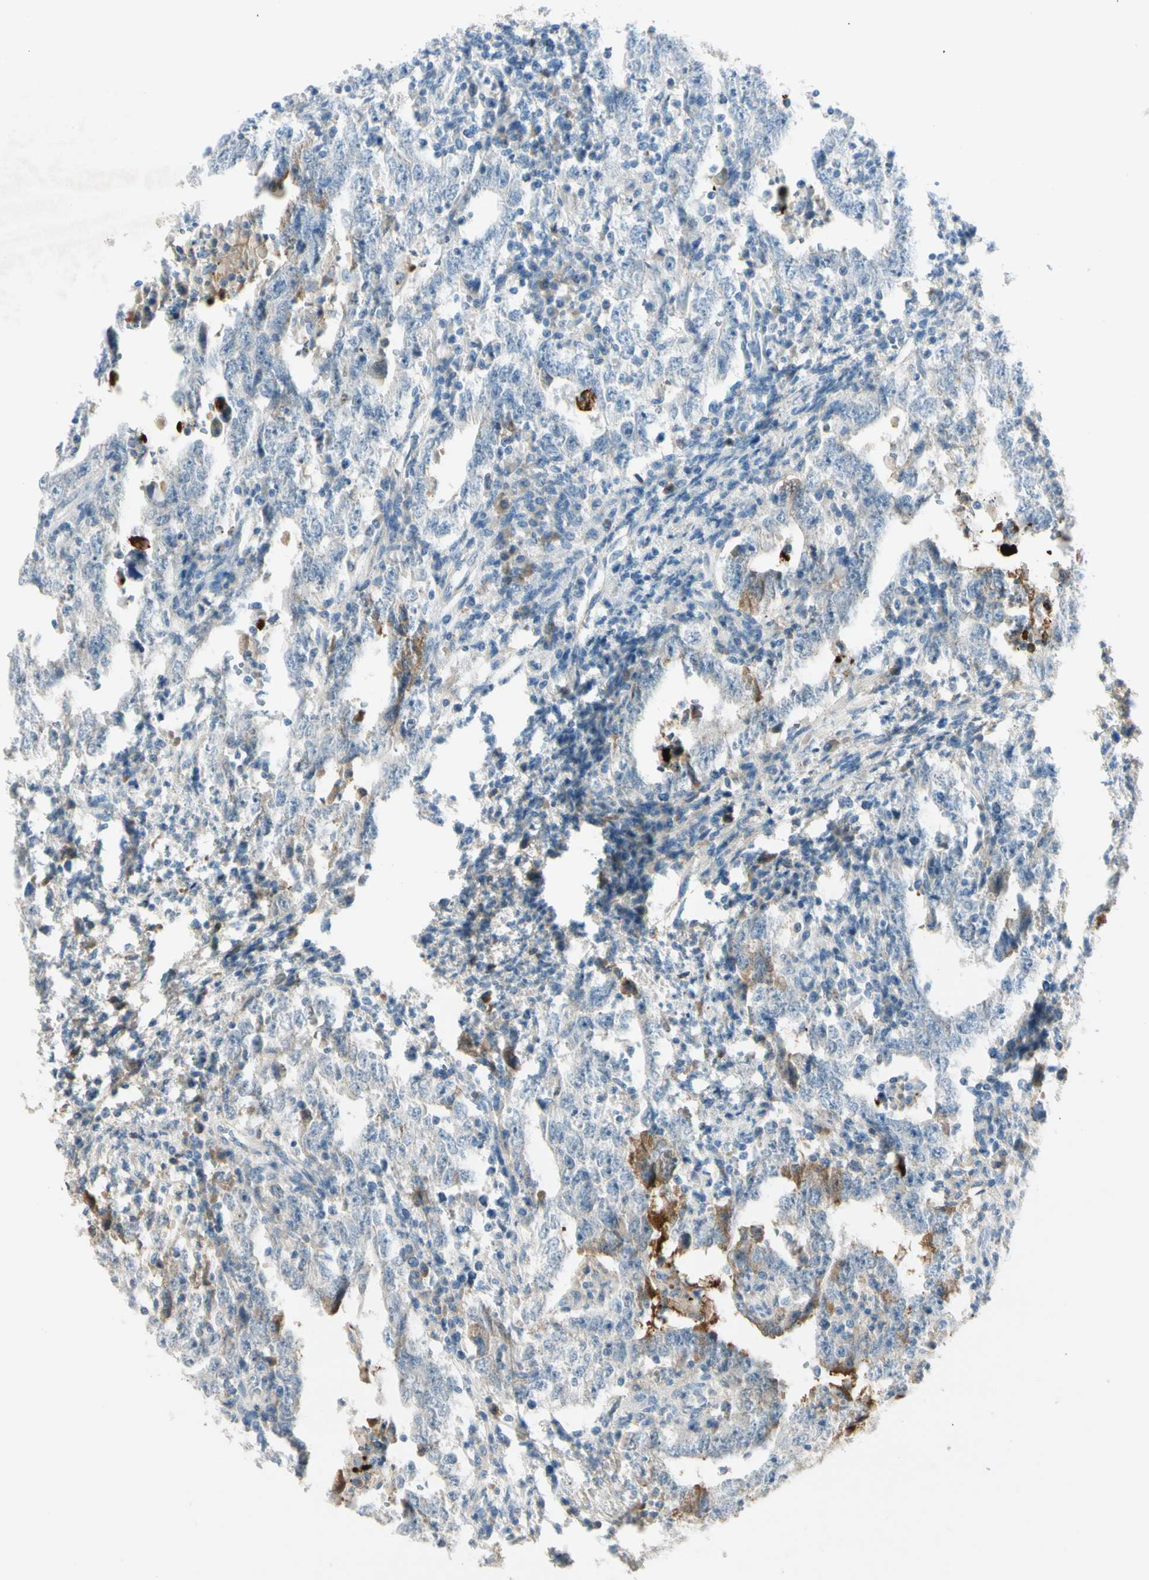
{"staining": {"intensity": "weak", "quantity": "<25%", "location": "cytoplasmic/membranous"}, "tissue": "testis cancer", "cell_type": "Tumor cells", "image_type": "cancer", "snomed": [{"axis": "morphology", "description": "Carcinoma, Embryonal, NOS"}, {"axis": "topography", "description": "Testis"}], "caption": "A histopathology image of human embryonal carcinoma (testis) is negative for staining in tumor cells.", "gene": "SERPIND1", "patient": {"sex": "male", "age": 26}}